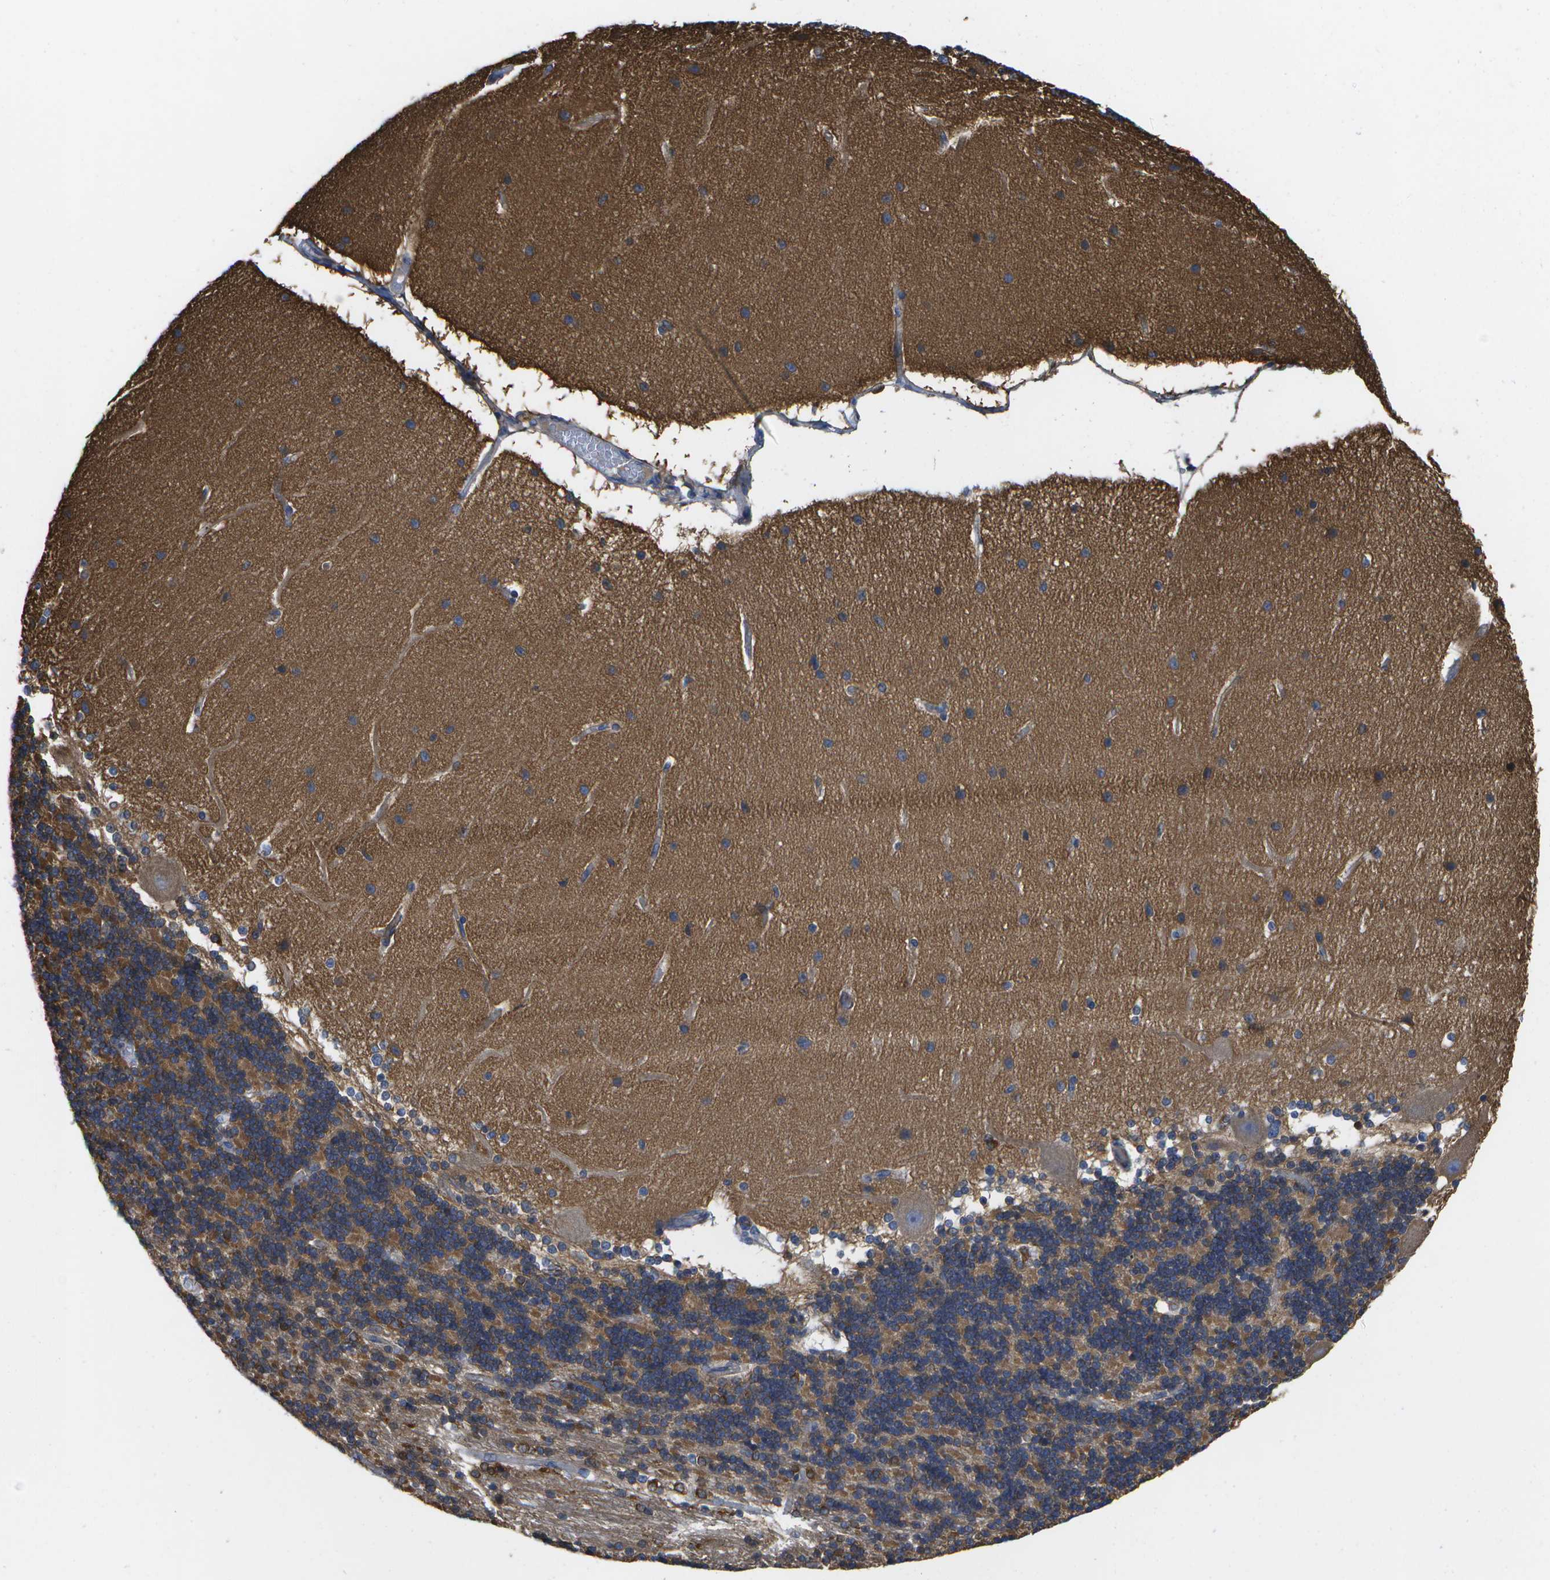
{"staining": {"intensity": "moderate", "quantity": ">75%", "location": "cytoplasmic/membranous"}, "tissue": "cerebellum", "cell_type": "Cells in granular layer", "image_type": "normal", "snomed": [{"axis": "morphology", "description": "Normal tissue, NOS"}, {"axis": "topography", "description": "Cerebellum"}], "caption": "Immunohistochemical staining of benign human cerebellum demonstrates >75% levels of moderate cytoplasmic/membranous protein expression in about >75% of cells in granular layer.", "gene": "DYSF", "patient": {"sex": "female", "age": 54}}